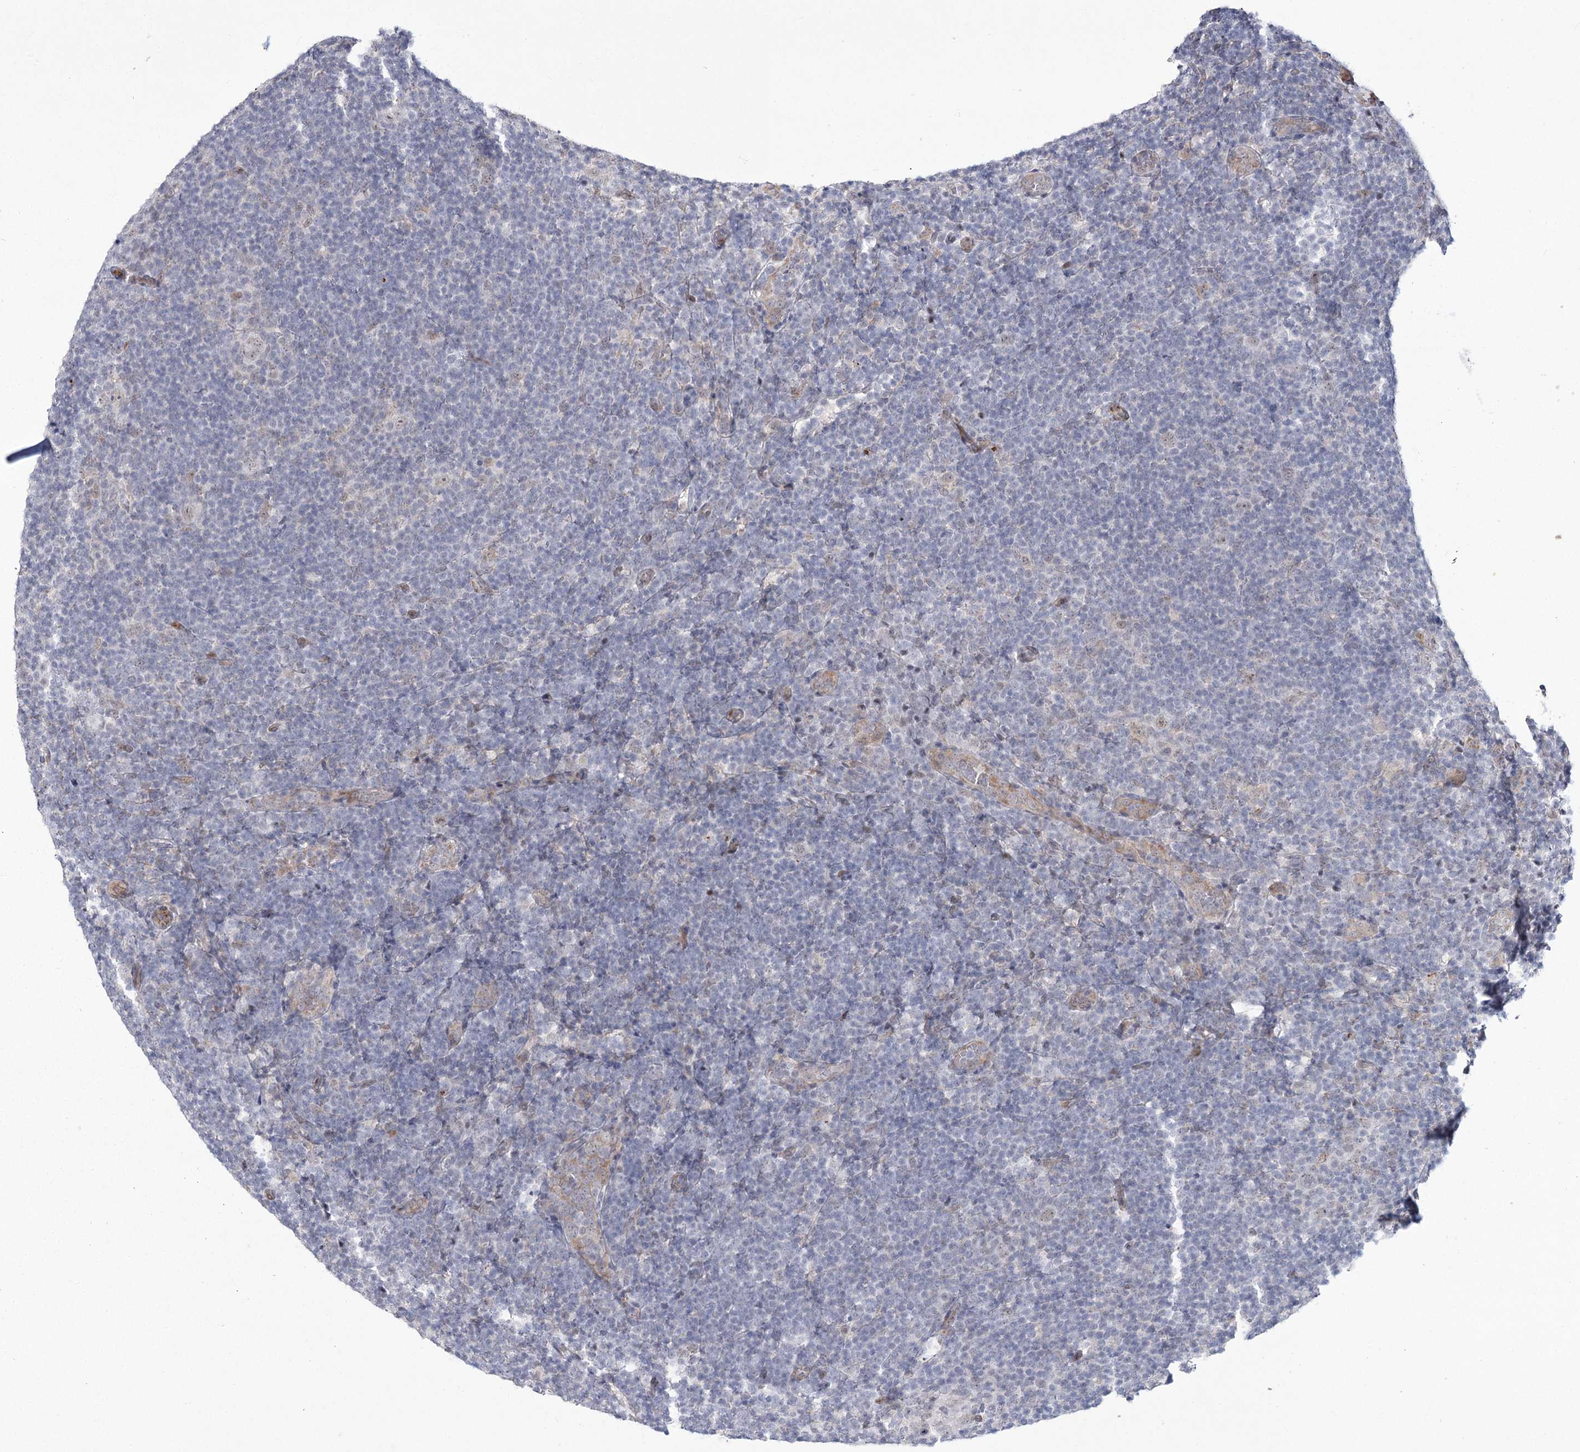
{"staining": {"intensity": "weak", "quantity": "<25%", "location": "nuclear"}, "tissue": "lymphoma", "cell_type": "Tumor cells", "image_type": "cancer", "snomed": [{"axis": "morphology", "description": "Hodgkin's disease, NOS"}, {"axis": "topography", "description": "Lymph node"}], "caption": "Tumor cells are negative for protein expression in human Hodgkin's disease. Brightfield microscopy of immunohistochemistry (IHC) stained with DAB (brown) and hematoxylin (blue), captured at high magnification.", "gene": "YBX3", "patient": {"sex": "female", "age": 57}}